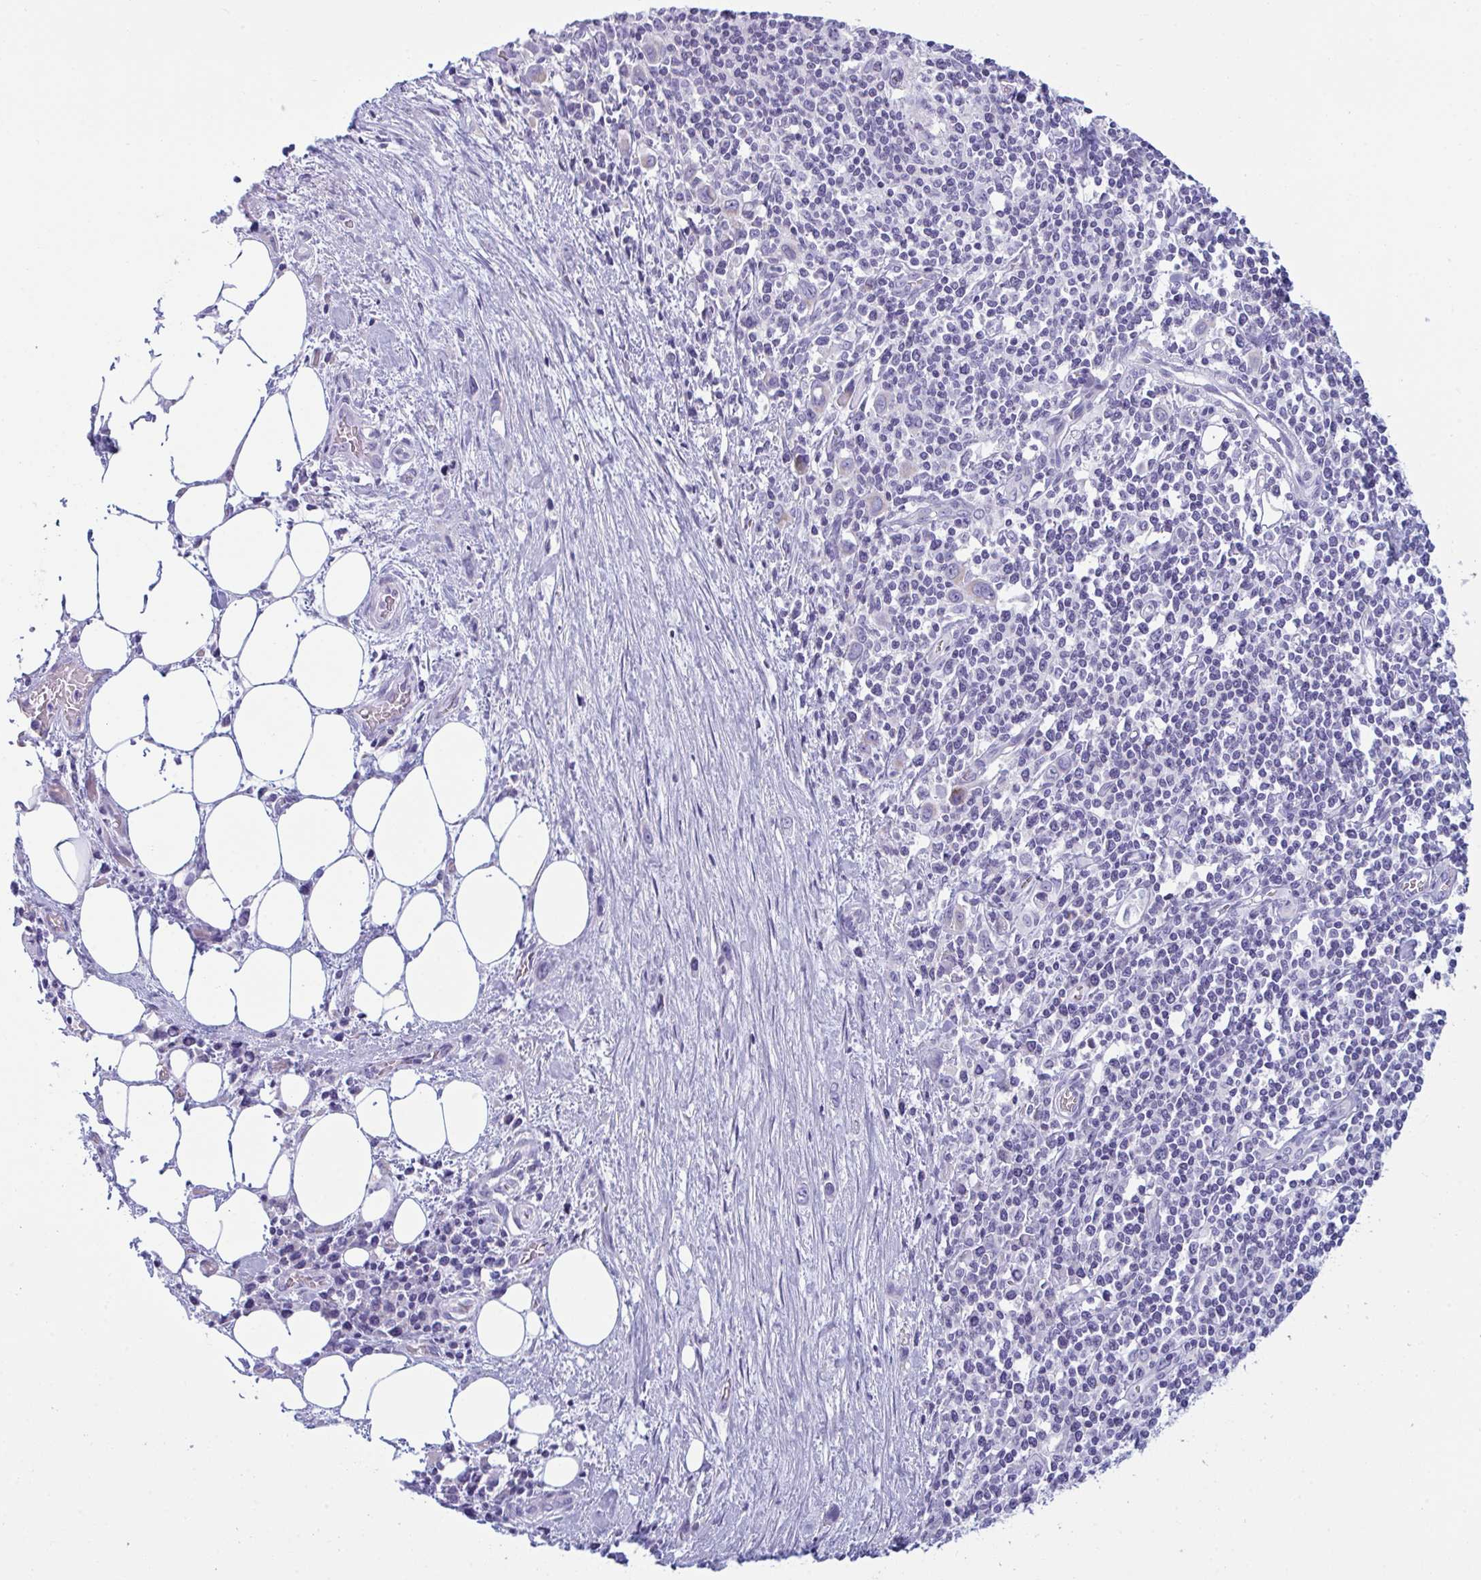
{"staining": {"intensity": "negative", "quantity": "none", "location": "none"}, "tissue": "stomach cancer", "cell_type": "Tumor cells", "image_type": "cancer", "snomed": [{"axis": "morphology", "description": "Adenocarcinoma, NOS"}, {"axis": "topography", "description": "Stomach, upper"}], "caption": "Tumor cells are negative for brown protein staining in adenocarcinoma (stomach).", "gene": "BBS1", "patient": {"sex": "male", "age": 75}}